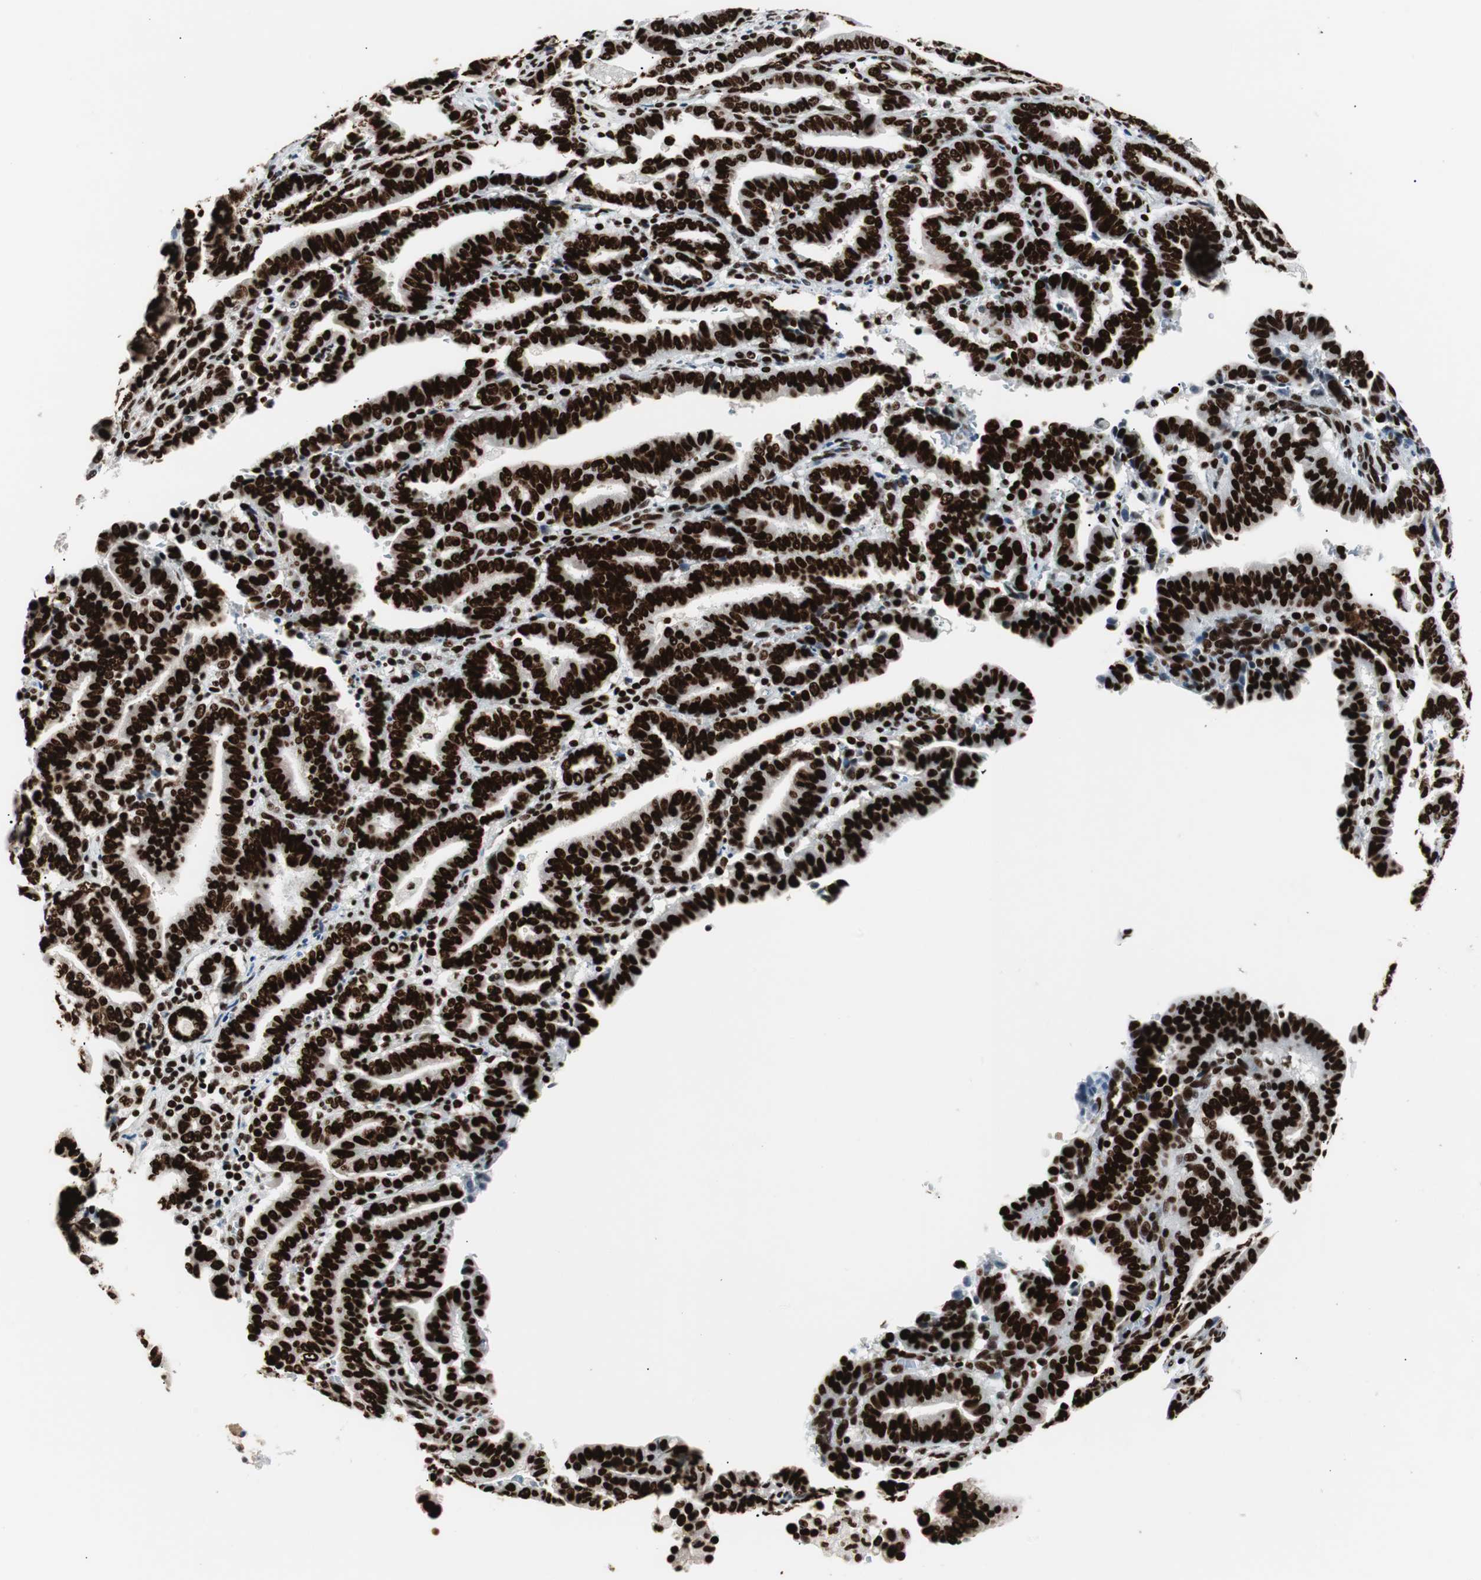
{"staining": {"intensity": "strong", "quantity": ">75%", "location": "nuclear"}, "tissue": "endometrial cancer", "cell_type": "Tumor cells", "image_type": "cancer", "snomed": [{"axis": "morphology", "description": "Adenocarcinoma, NOS"}, {"axis": "topography", "description": "Uterus"}], "caption": "Protein expression analysis of human endometrial cancer reveals strong nuclear expression in about >75% of tumor cells.", "gene": "MTA2", "patient": {"sex": "female", "age": 83}}